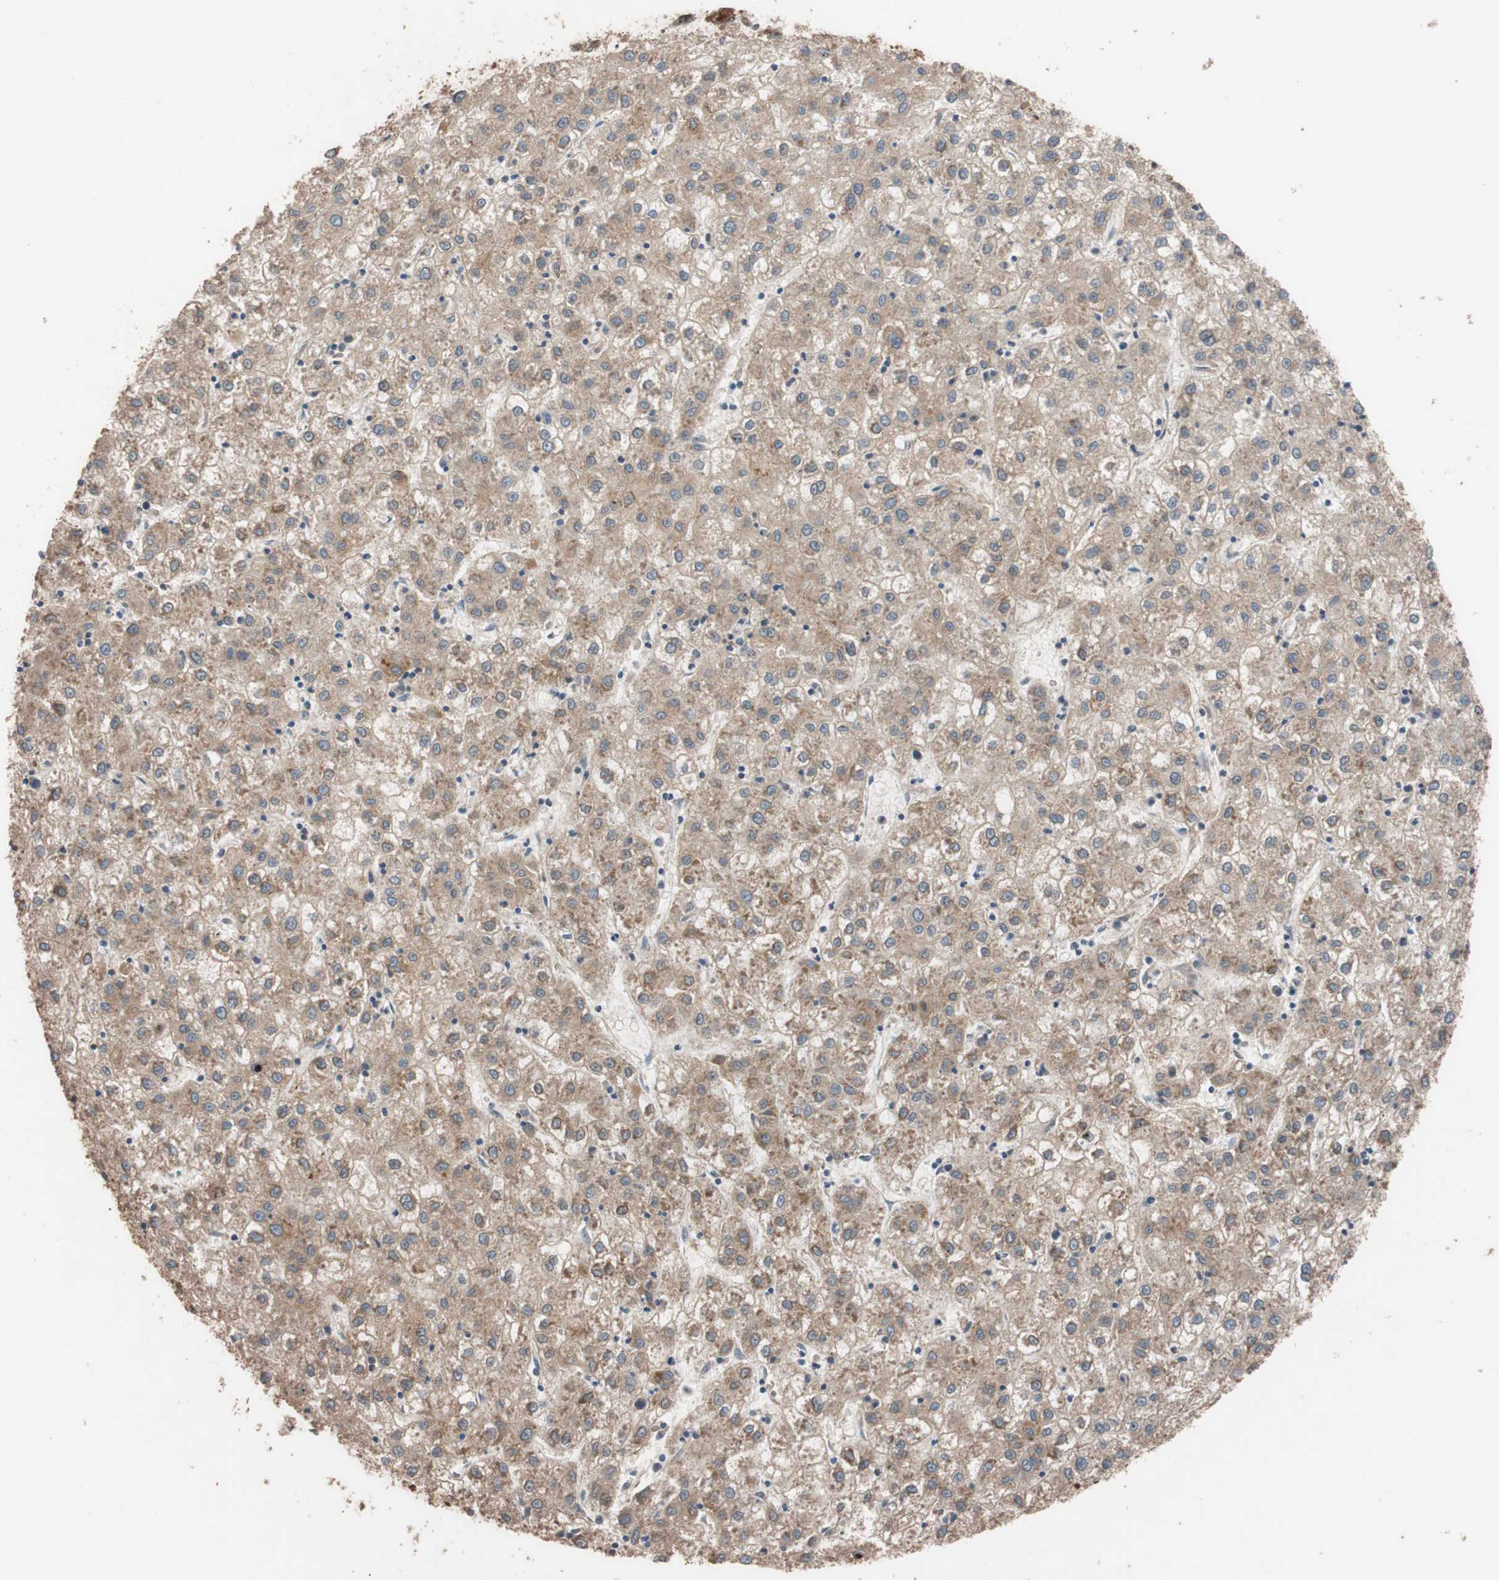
{"staining": {"intensity": "moderate", "quantity": ">75%", "location": "cytoplasmic/membranous"}, "tissue": "liver cancer", "cell_type": "Tumor cells", "image_type": "cancer", "snomed": [{"axis": "morphology", "description": "Carcinoma, Hepatocellular, NOS"}, {"axis": "topography", "description": "Liver"}], "caption": "Immunohistochemical staining of liver cancer (hepatocellular carcinoma) demonstrates medium levels of moderate cytoplasmic/membranous expression in approximately >75% of tumor cells.", "gene": "SDC4", "patient": {"sex": "male", "age": 72}}